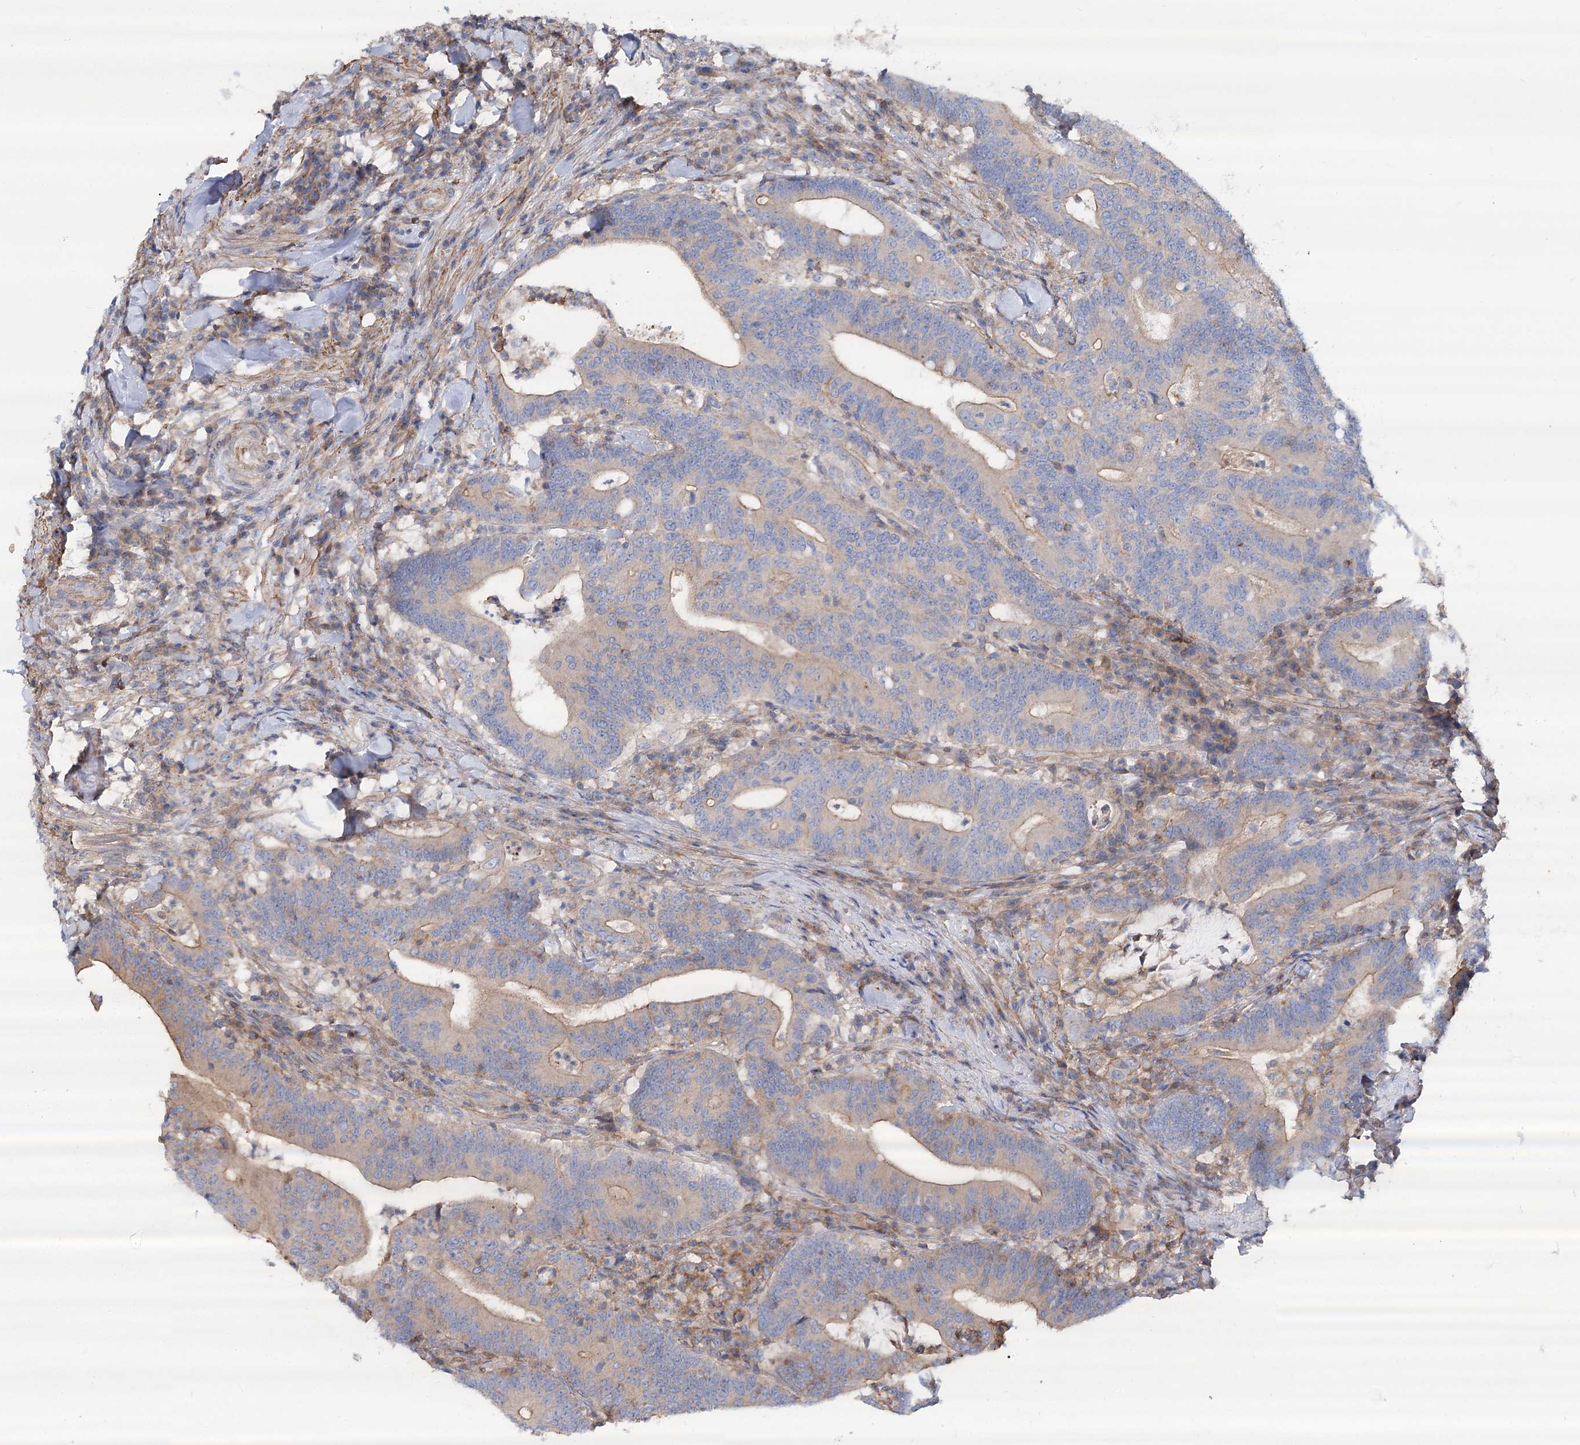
{"staining": {"intensity": "weak", "quantity": "<25%", "location": "cytoplasmic/membranous"}, "tissue": "colorectal cancer", "cell_type": "Tumor cells", "image_type": "cancer", "snomed": [{"axis": "morphology", "description": "Adenocarcinoma, NOS"}, {"axis": "topography", "description": "Colon"}], "caption": "The photomicrograph displays no significant staining in tumor cells of colorectal cancer (adenocarcinoma).", "gene": "LARP1B", "patient": {"sex": "female", "age": 66}}